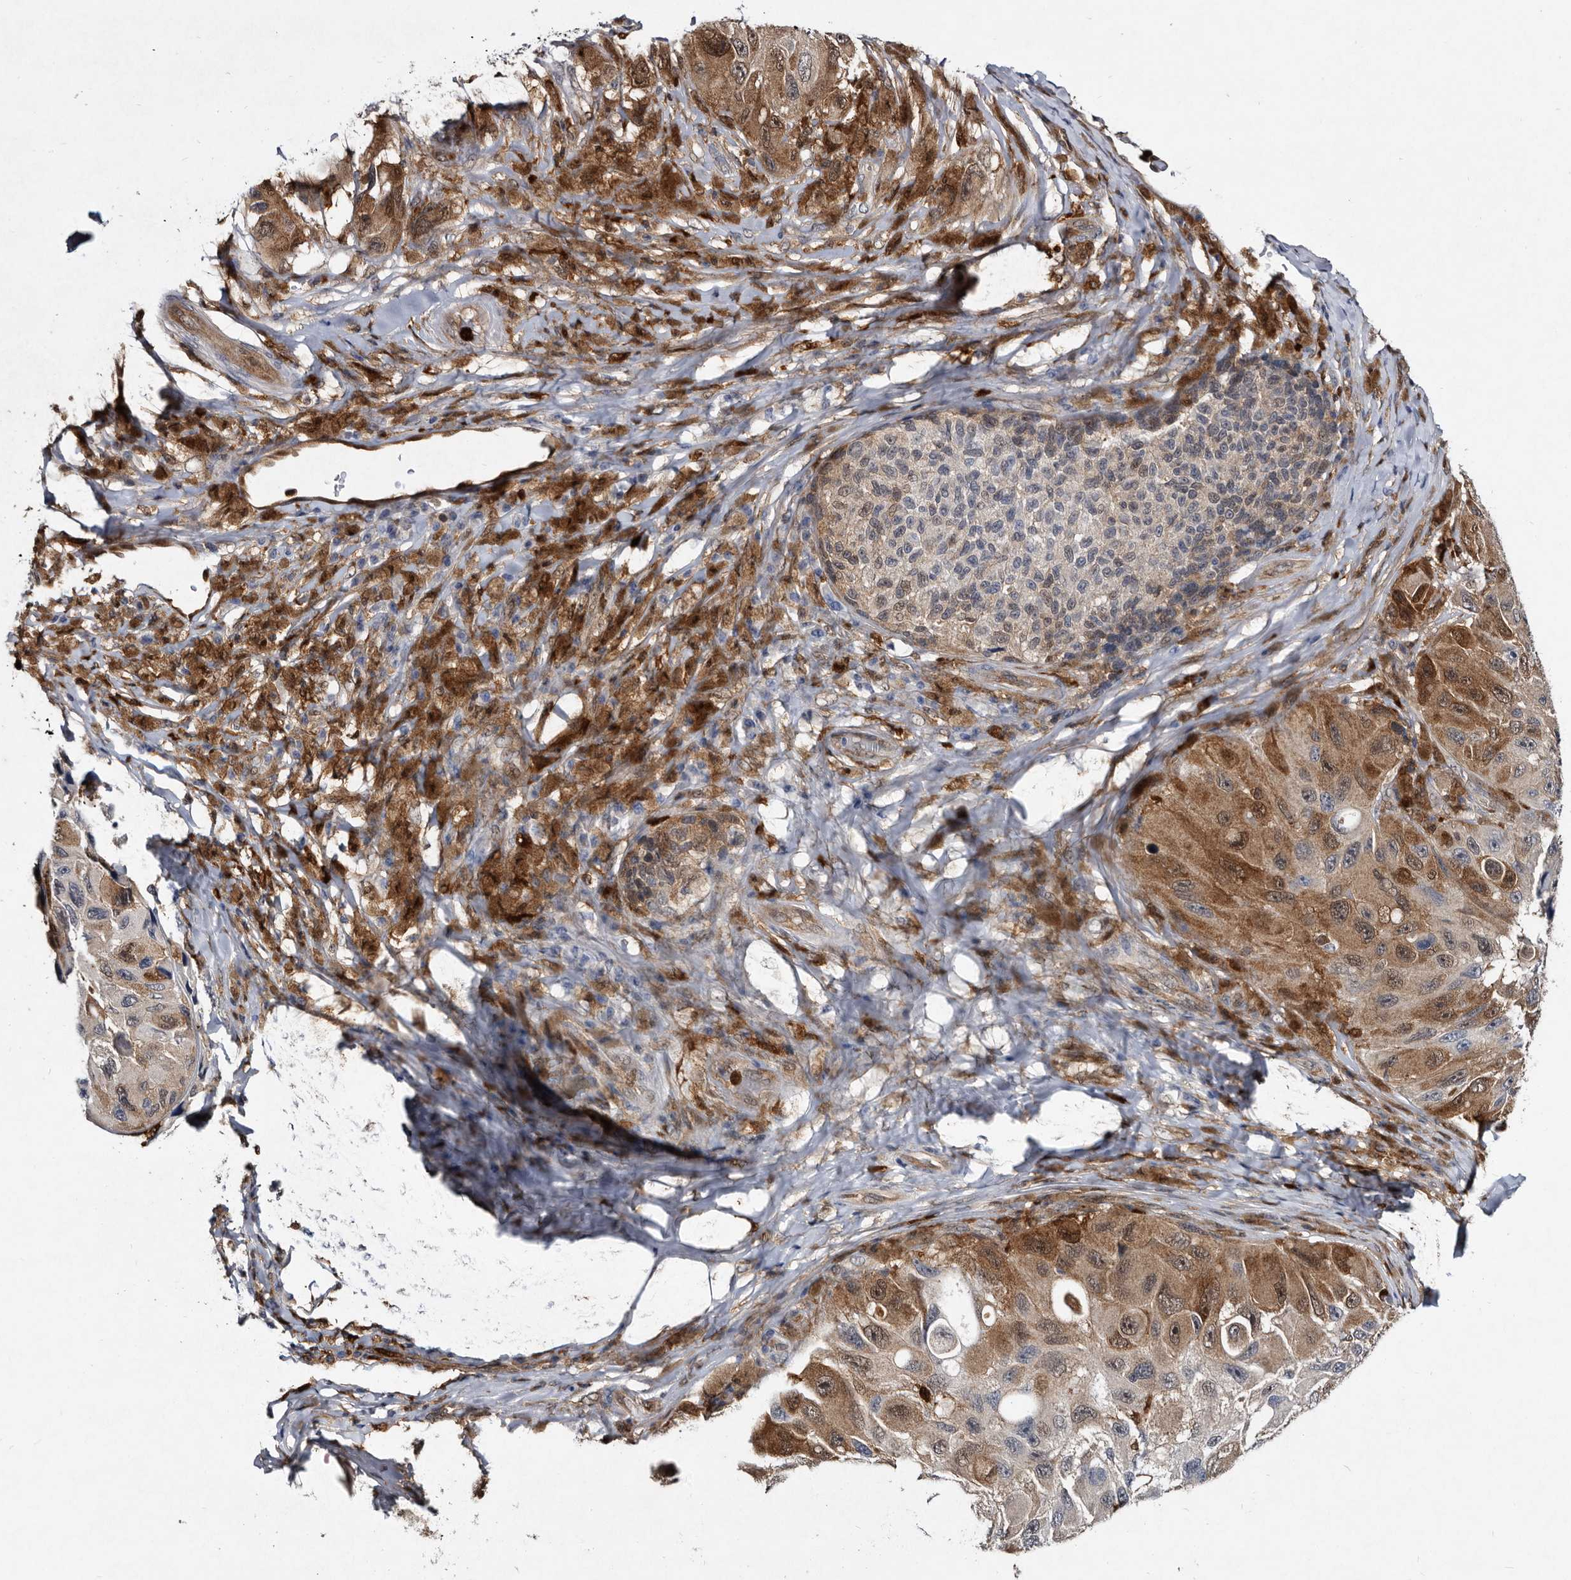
{"staining": {"intensity": "moderate", "quantity": "<25%", "location": "cytoplasmic/membranous,nuclear"}, "tissue": "melanoma", "cell_type": "Tumor cells", "image_type": "cancer", "snomed": [{"axis": "morphology", "description": "Malignant melanoma, NOS"}, {"axis": "topography", "description": "Skin"}], "caption": "High-power microscopy captured an immunohistochemistry (IHC) image of malignant melanoma, revealing moderate cytoplasmic/membranous and nuclear positivity in approximately <25% of tumor cells.", "gene": "SERPINB8", "patient": {"sex": "female", "age": 73}}